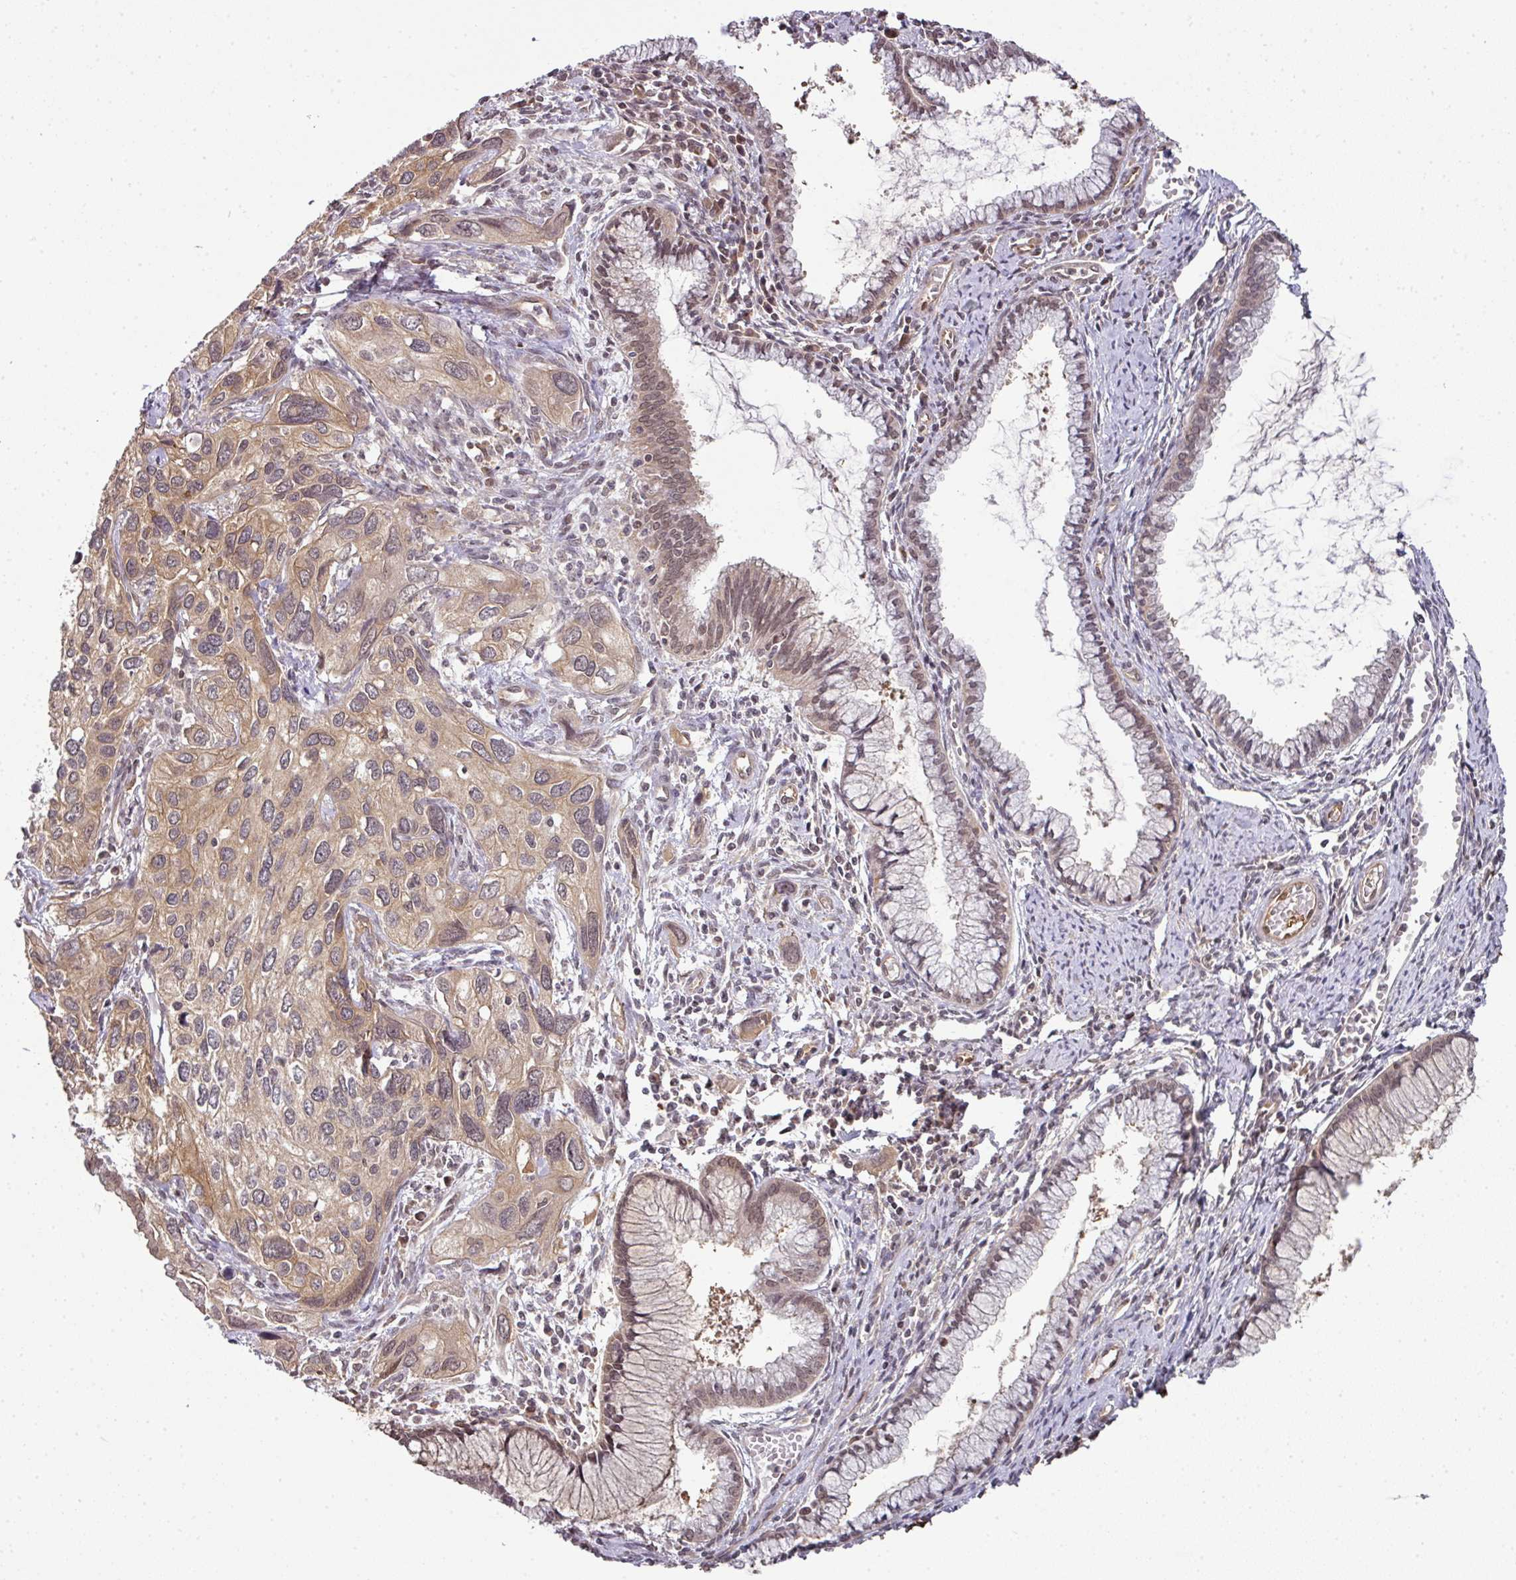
{"staining": {"intensity": "moderate", "quantity": ">75%", "location": "cytoplasmic/membranous,nuclear"}, "tissue": "cervical cancer", "cell_type": "Tumor cells", "image_type": "cancer", "snomed": [{"axis": "morphology", "description": "Squamous cell carcinoma, NOS"}, {"axis": "topography", "description": "Cervix"}], "caption": "IHC micrograph of cervical cancer stained for a protein (brown), which demonstrates medium levels of moderate cytoplasmic/membranous and nuclear positivity in about >75% of tumor cells.", "gene": "ANKRD18A", "patient": {"sex": "female", "age": 55}}